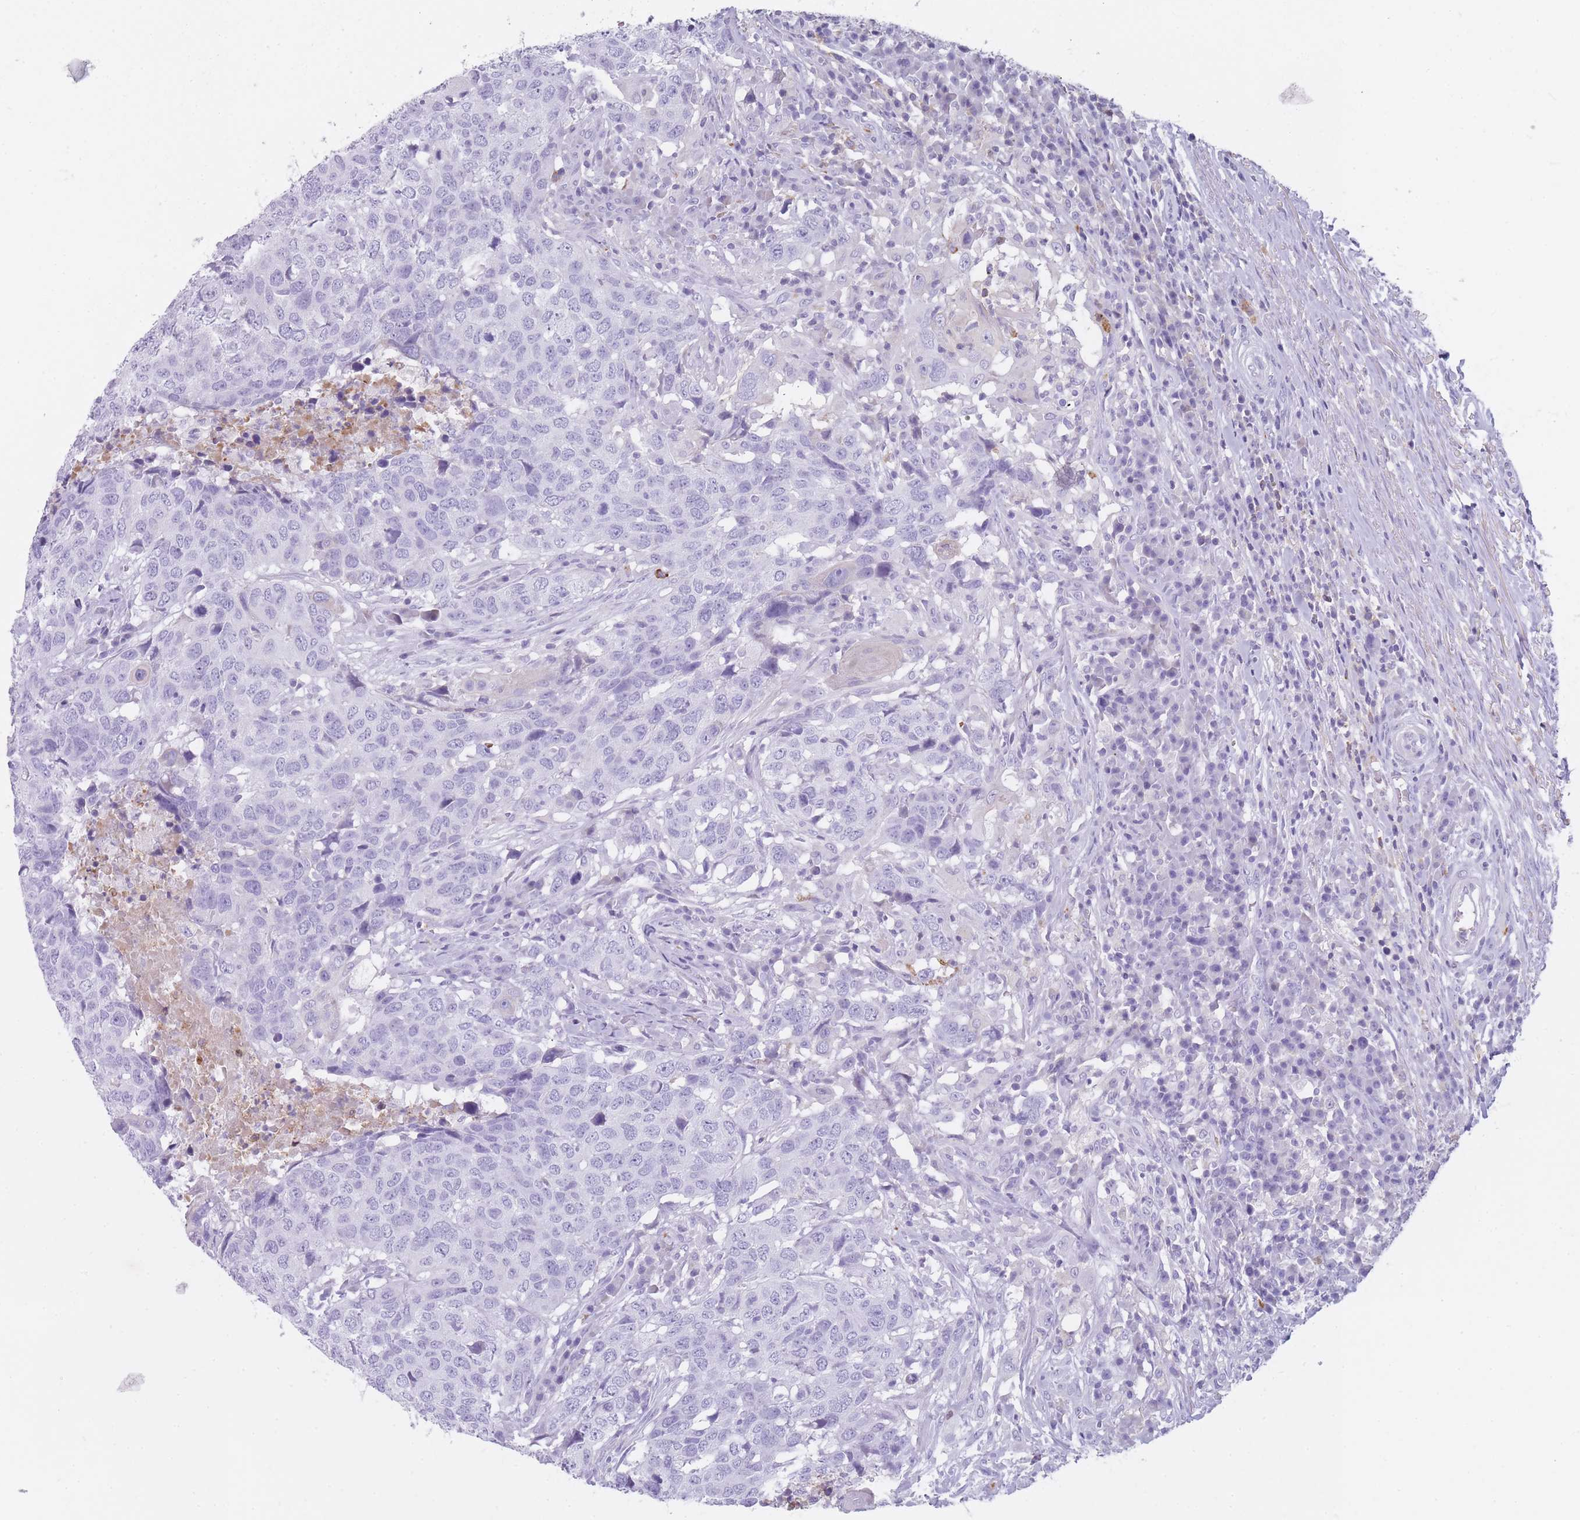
{"staining": {"intensity": "negative", "quantity": "none", "location": "none"}, "tissue": "head and neck cancer", "cell_type": "Tumor cells", "image_type": "cancer", "snomed": [{"axis": "morphology", "description": "Normal tissue, NOS"}, {"axis": "morphology", "description": "Squamous cell carcinoma, NOS"}, {"axis": "topography", "description": "Skeletal muscle"}, {"axis": "topography", "description": "Vascular tissue"}, {"axis": "topography", "description": "Peripheral nerve tissue"}, {"axis": "topography", "description": "Head-Neck"}], "caption": "The image exhibits no staining of tumor cells in squamous cell carcinoma (head and neck). Brightfield microscopy of immunohistochemistry (IHC) stained with DAB (3,3'-diaminobenzidine) (brown) and hematoxylin (blue), captured at high magnification.", "gene": "CR1L", "patient": {"sex": "male", "age": 66}}